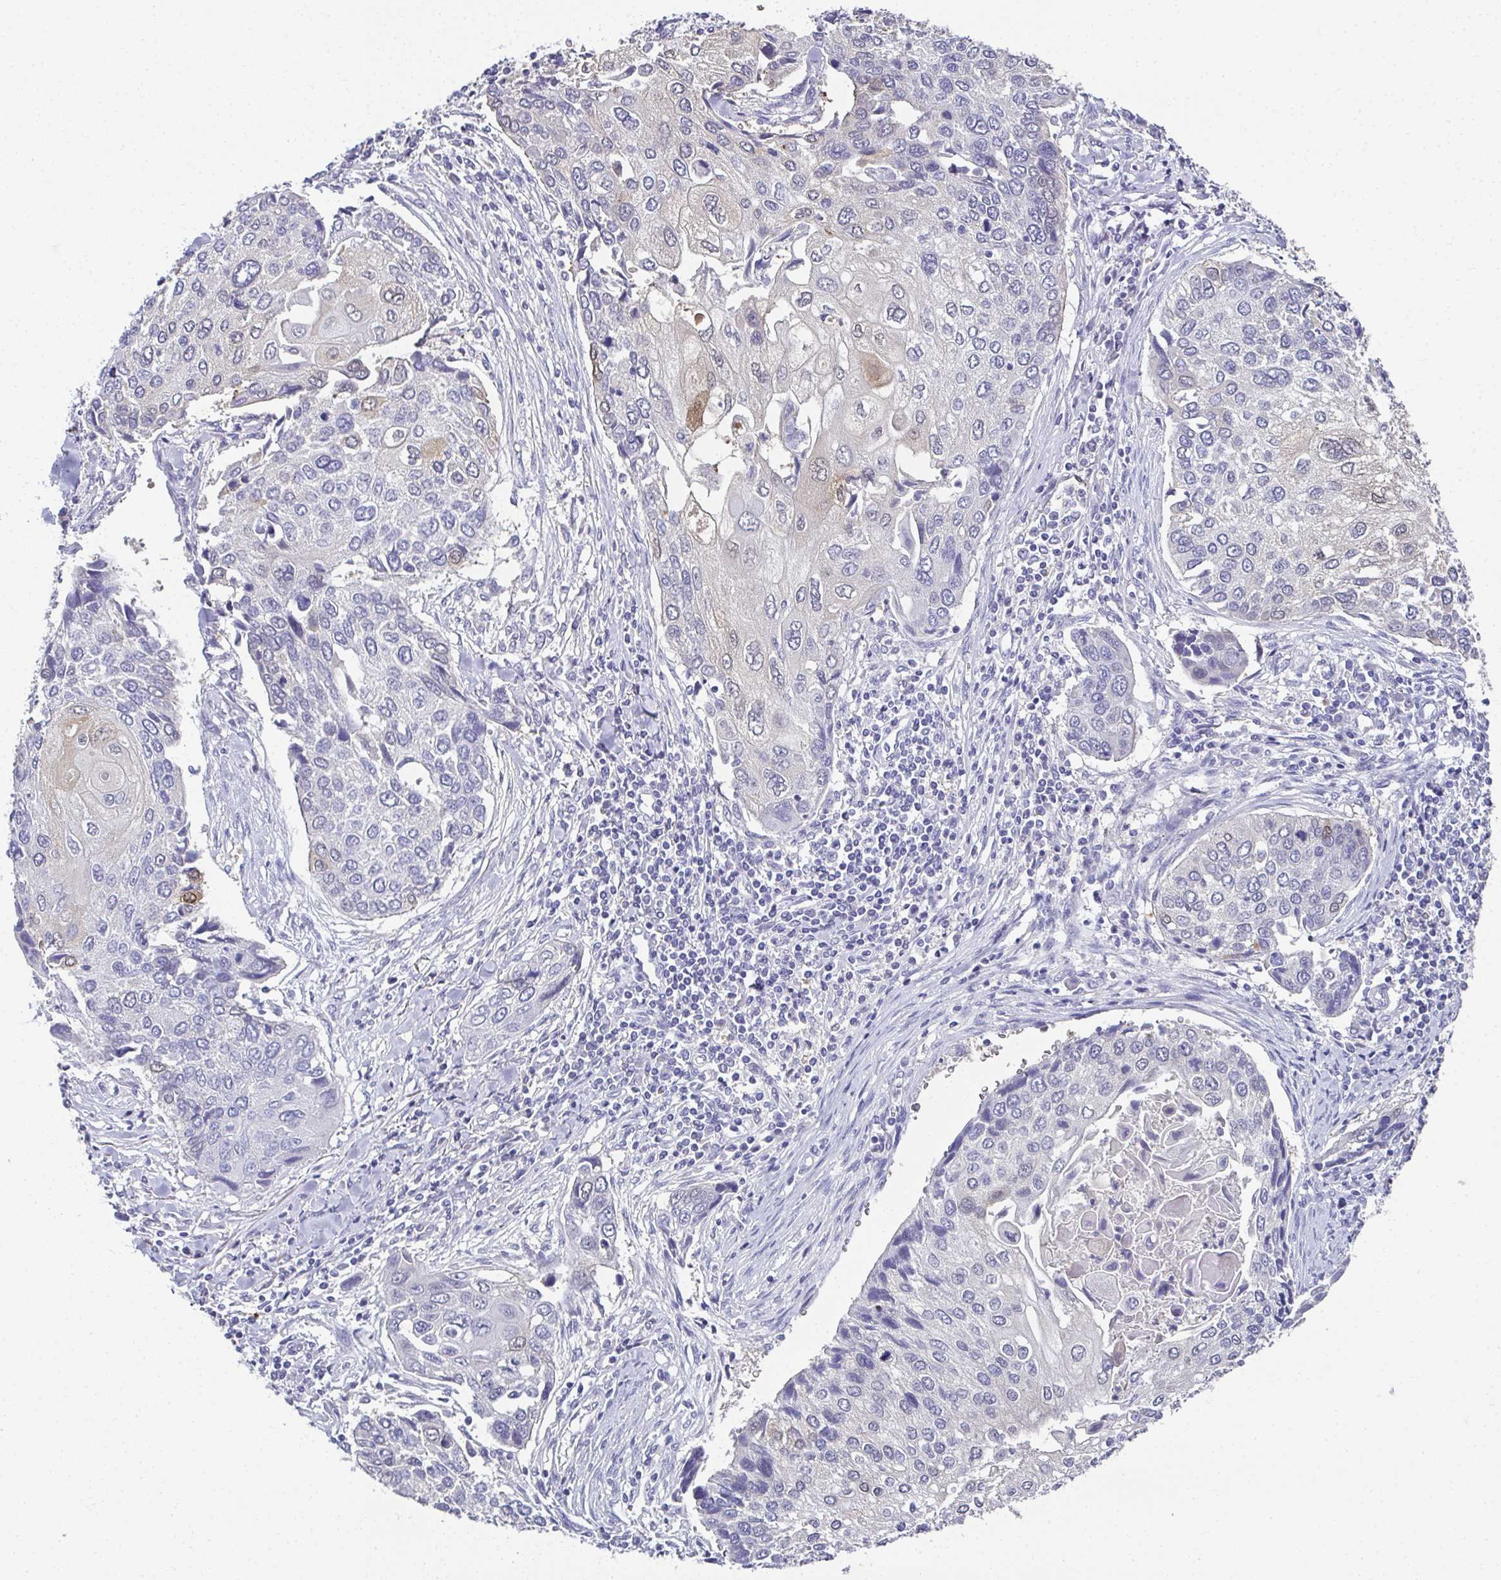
{"staining": {"intensity": "negative", "quantity": "none", "location": "none"}, "tissue": "lung cancer", "cell_type": "Tumor cells", "image_type": "cancer", "snomed": [{"axis": "morphology", "description": "Squamous cell carcinoma, NOS"}, {"axis": "morphology", "description": "Squamous cell carcinoma, metastatic, NOS"}, {"axis": "topography", "description": "Lung"}], "caption": "IHC of human lung cancer (squamous cell carcinoma) shows no staining in tumor cells.", "gene": "RBP1", "patient": {"sex": "male", "age": 63}}